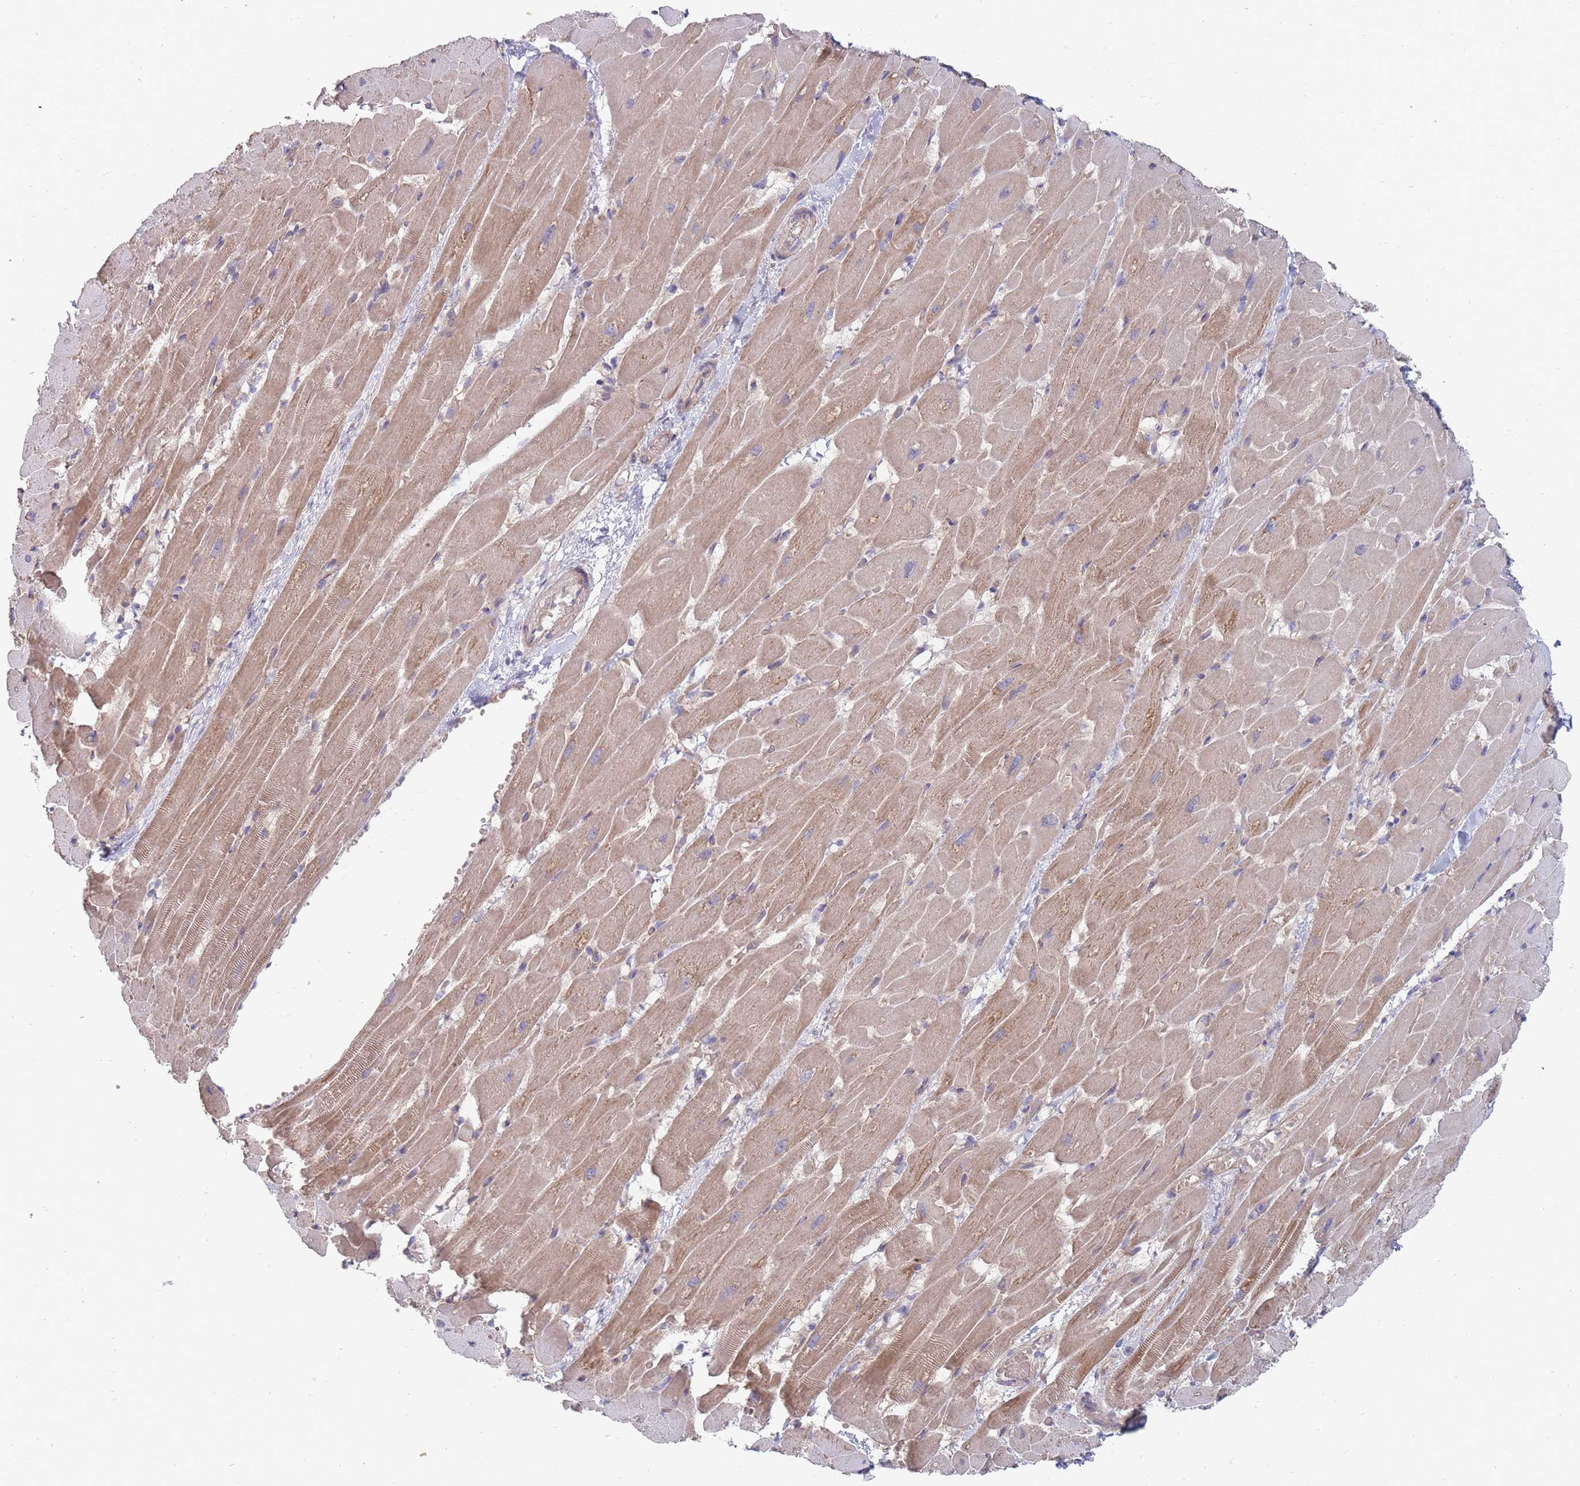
{"staining": {"intensity": "moderate", "quantity": "25%-75%", "location": "cytoplasmic/membranous"}, "tissue": "heart muscle", "cell_type": "Cardiomyocytes", "image_type": "normal", "snomed": [{"axis": "morphology", "description": "Normal tissue, NOS"}, {"axis": "topography", "description": "Heart"}], "caption": "Protein expression analysis of unremarkable human heart muscle reveals moderate cytoplasmic/membranous staining in approximately 25%-75% of cardiomyocytes.", "gene": "NUB1", "patient": {"sex": "male", "age": 37}}